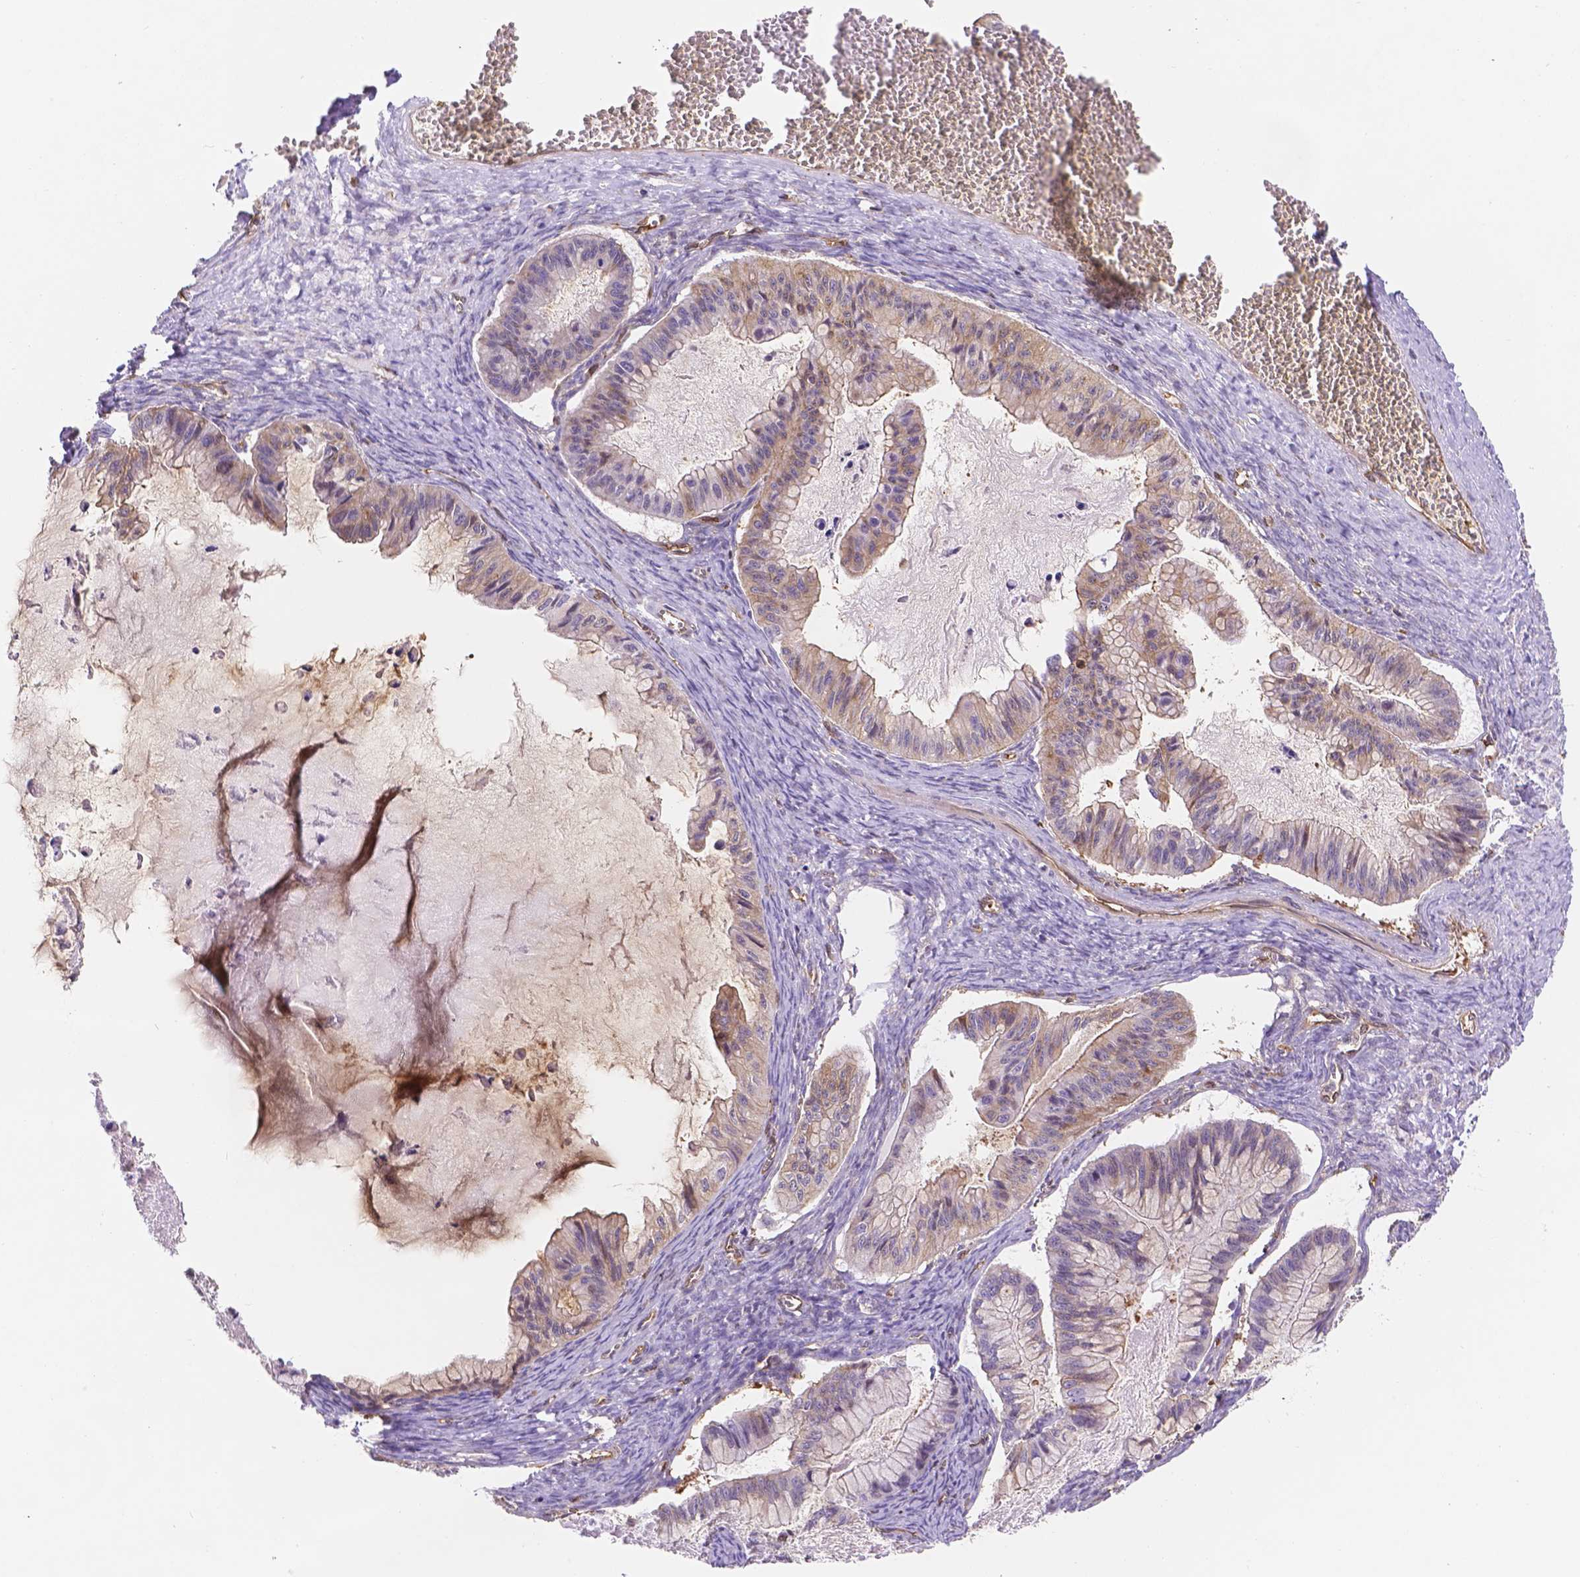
{"staining": {"intensity": "weak", "quantity": "25%-75%", "location": "cytoplasmic/membranous"}, "tissue": "ovarian cancer", "cell_type": "Tumor cells", "image_type": "cancer", "snomed": [{"axis": "morphology", "description": "Cystadenocarcinoma, mucinous, NOS"}, {"axis": "topography", "description": "Ovary"}], "caption": "About 25%-75% of tumor cells in human mucinous cystadenocarcinoma (ovarian) show weak cytoplasmic/membranous protein staining as visualized by brown immunohistochemical staining.", "gene": "DMWD", "patient": {"sex": "female", "age": 72}}